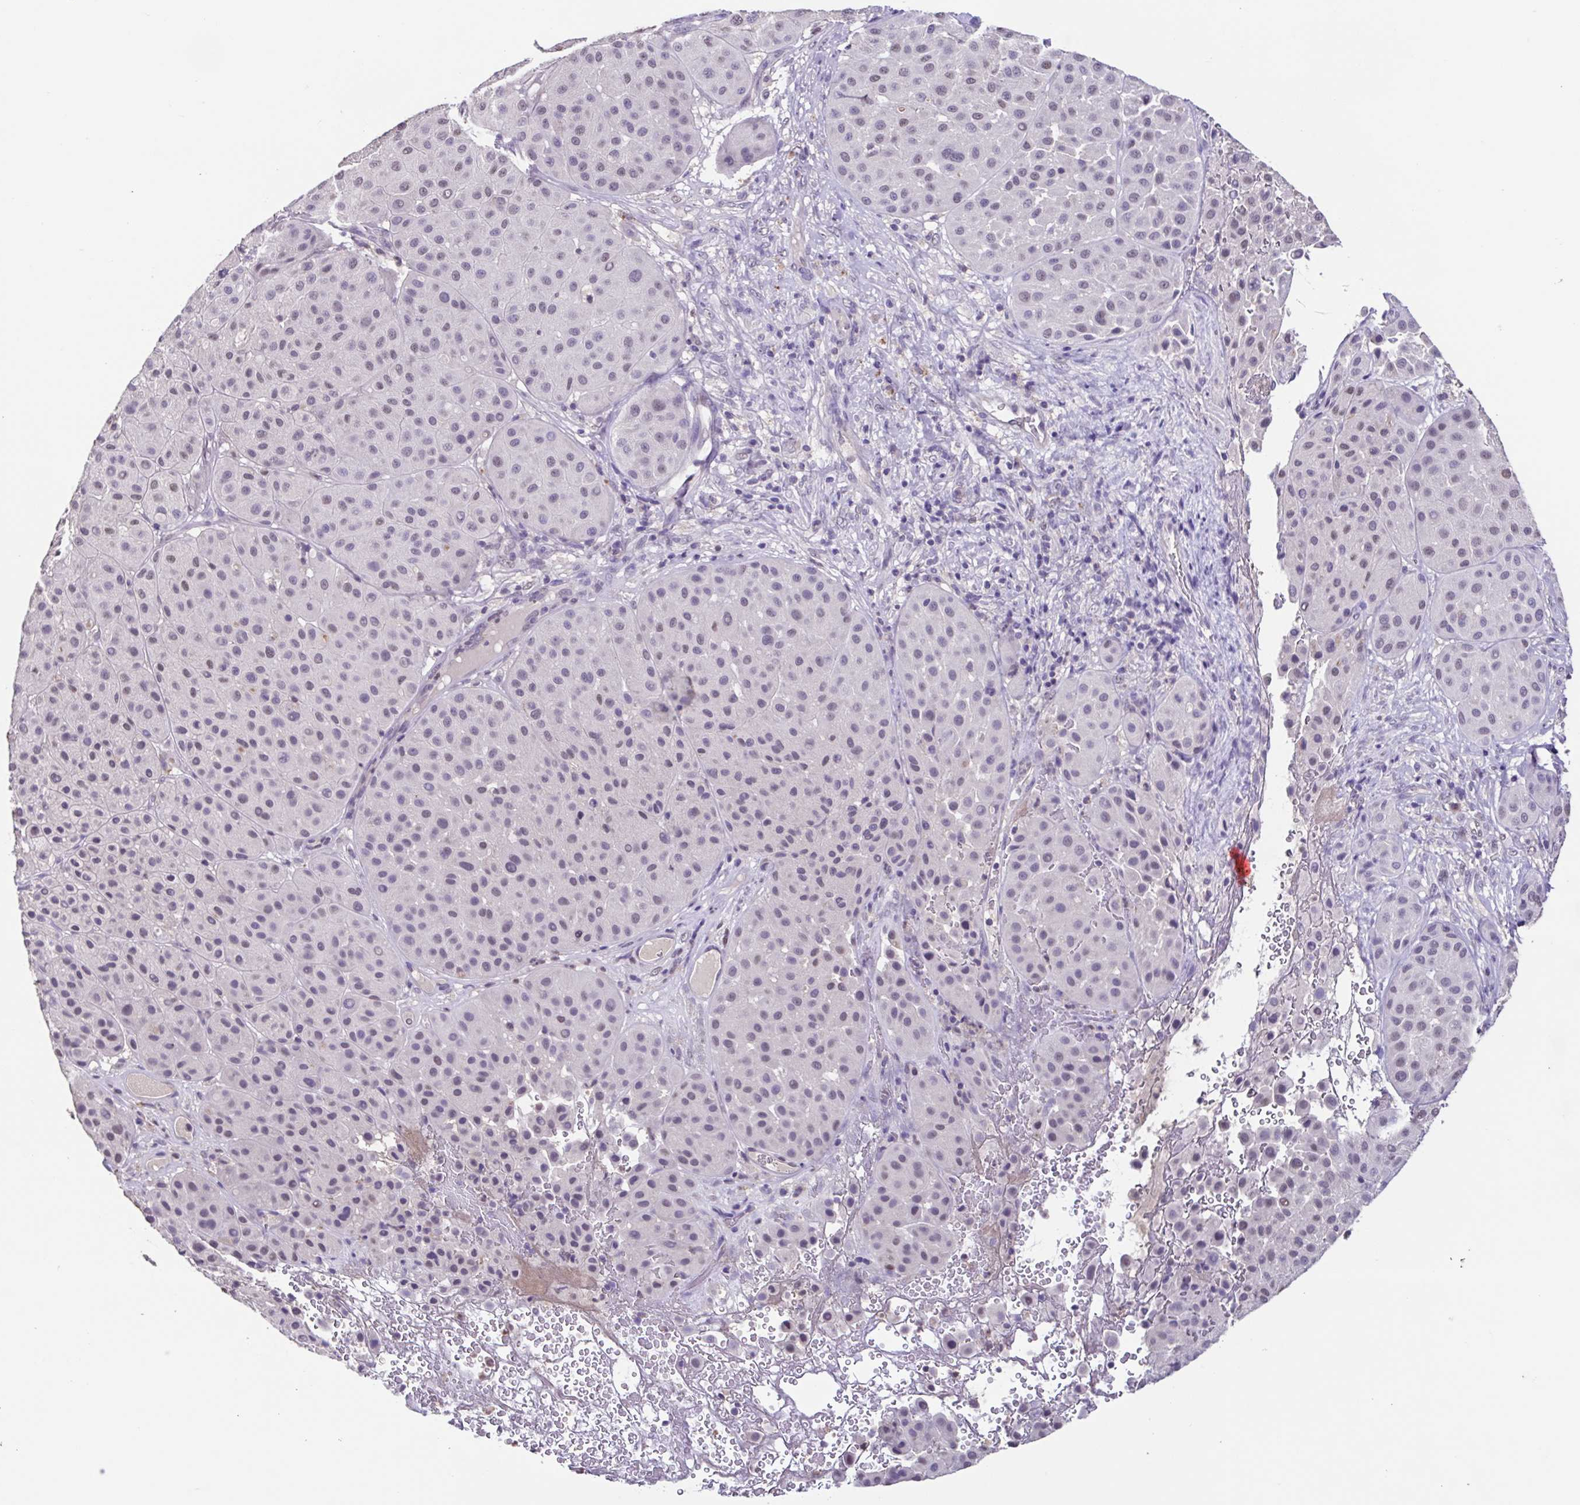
{"staining": {"intensity": "weak", "quantity": "25%-75%", "location": "nuclear"}, "tissue": "melanoma", "cell_type": "Tumor cells", "image_type": "cancer", "snomed": [{"axis": "morphology", "description": "Malignant melanoma, Metastatic site"}, {"axis": "topography", "description": "Smooth muscle"}], "caption": "Human melanoma stained with a brown dye shows weak nuclear positive positivity in approximately 25%-75% of tumor cells.", "gene": "ACTRT3", "patient": {"sex": "male", "age": 41}}